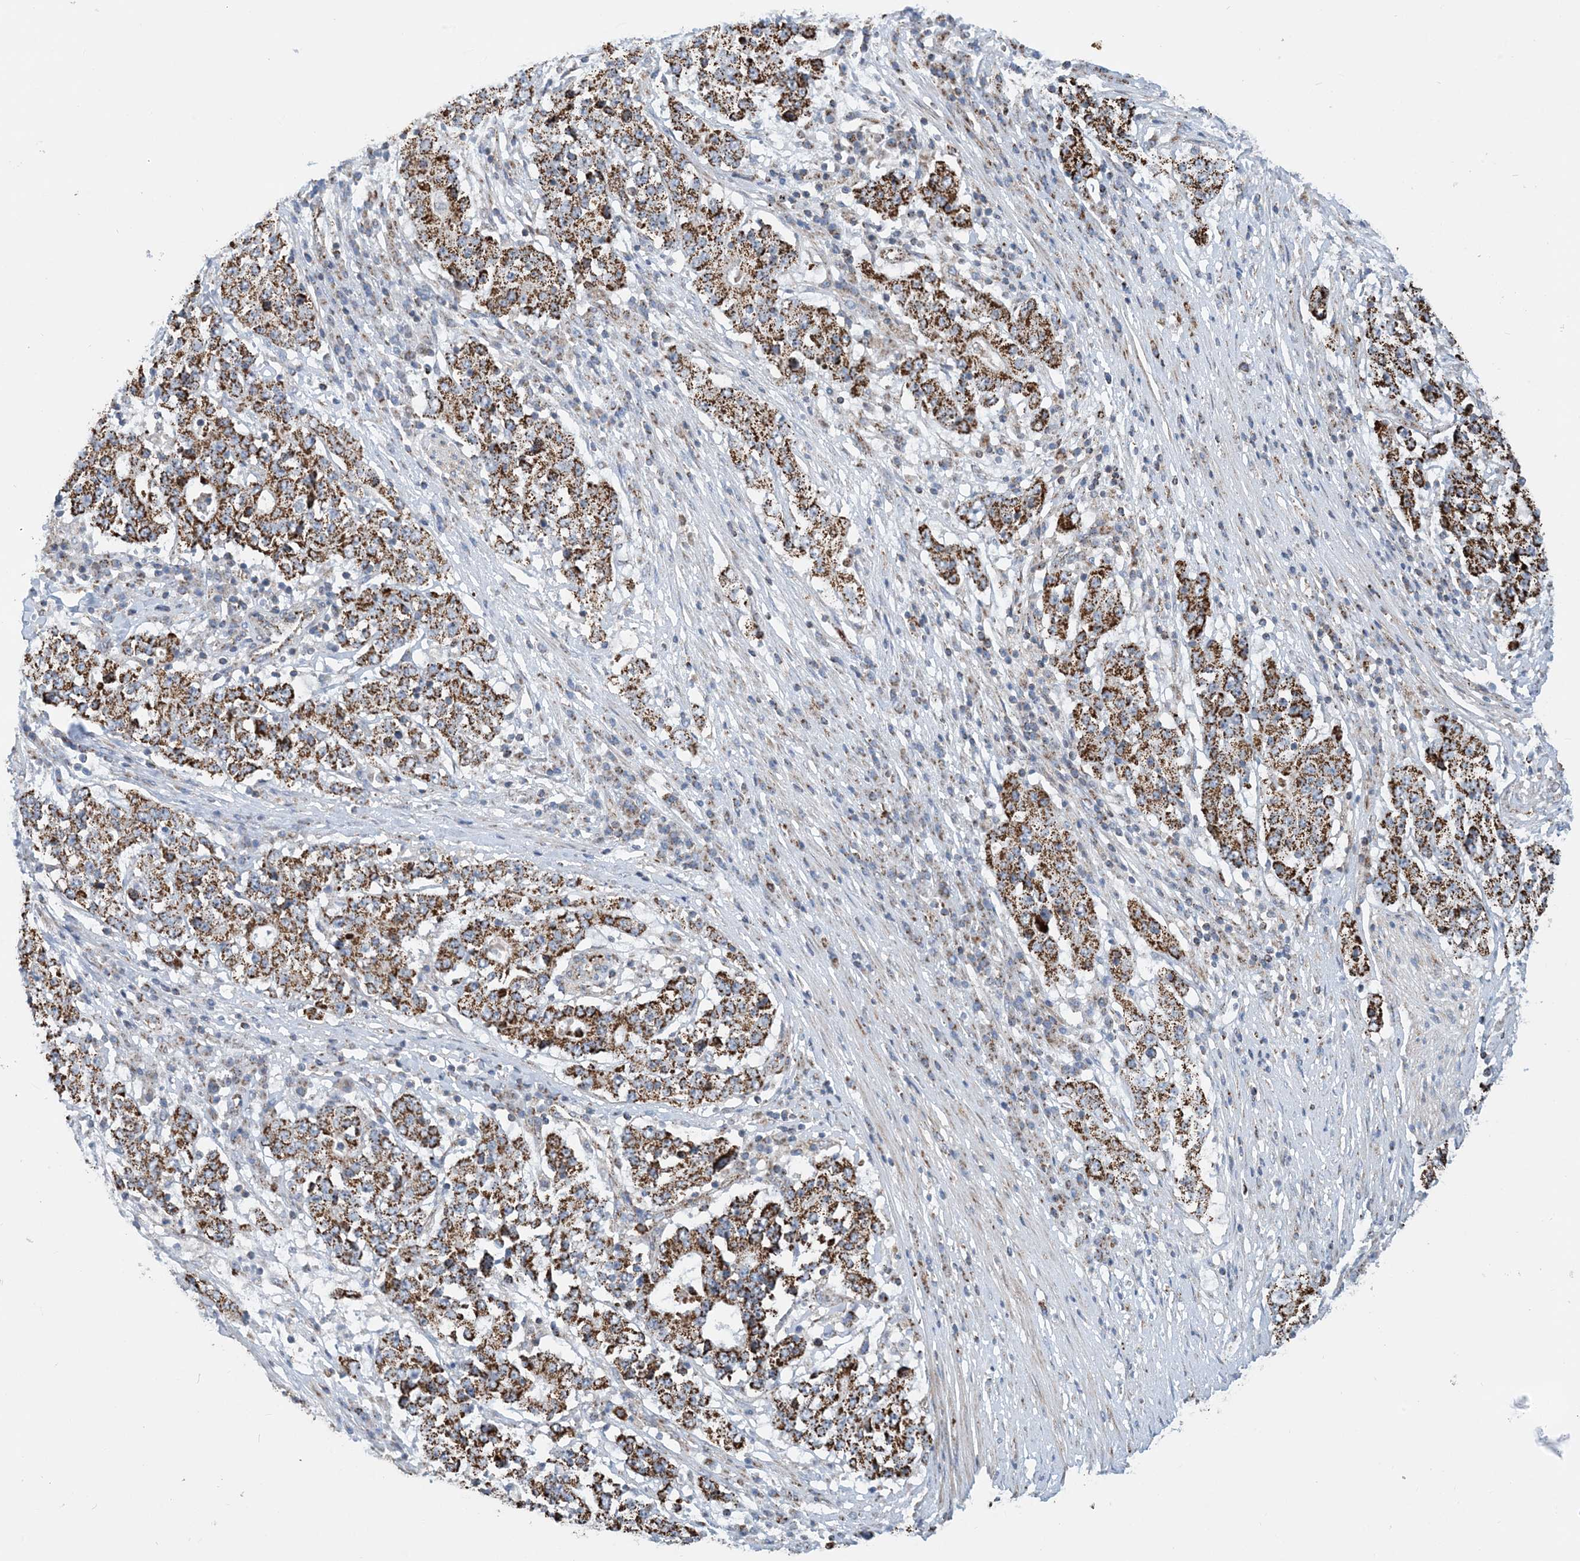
{"staining": {"intensity": "strong", "quantity": ">75%", "location": "cytoplasmic/membranous"}, "tissue": "stomach cancer", "cell_type": "Tumor cells", "image_type": "cancer", "snomed": [{"axis": "morphology", "description": "Adenocarcinoma, NOS"}, {"axis": "topography", "description": "Stomach"}], "caption": "Adenocarcinoma (stomach) tissue exhibits strong cytoplasmic/membranous expression in about >75% of tumor cells, visualized by immunohistochemistry.", "gene": "PCDHGA1", "patient": {"sex": "male", "age": 59}}